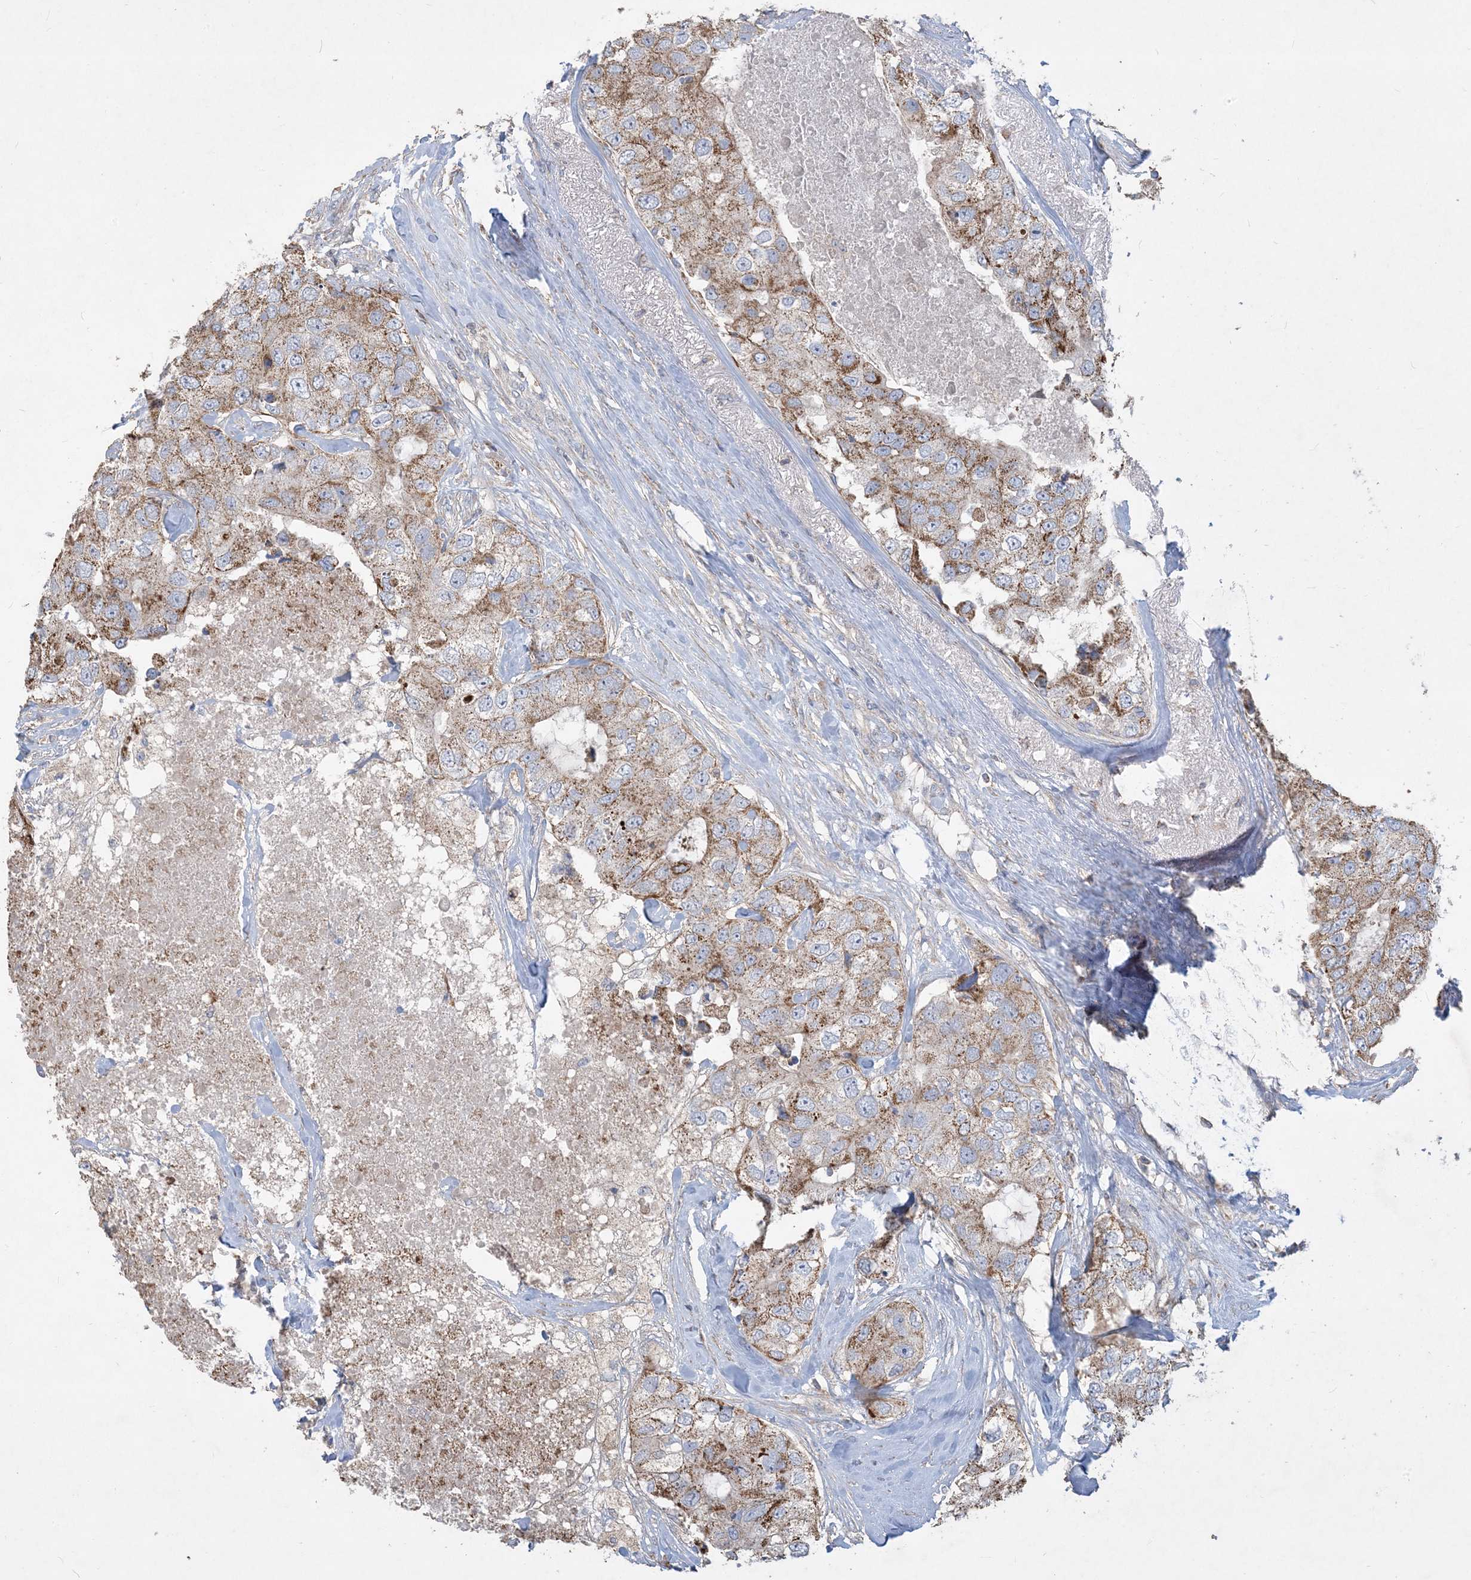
{"staining": {"intensity": "moderate", "quantity": ">75%", "location": "cytoplasmic/membranous"}, "tissue": "breast cancer", "cell_type": "Tumor cells", "image_type": "cancer", "snomed": [{"axis": "morphology", "description": "Duct carcinoma"}, {"axis": "topography", "description": "Breast"}], "caption": "Tumor cells show moderate cytoplasmic/membranous expression in approximately >75% of cells in invasive ductal carcinoma (breast).", "gene": "ECHDC1", "patient": {"sex": "female", "age": 62}}